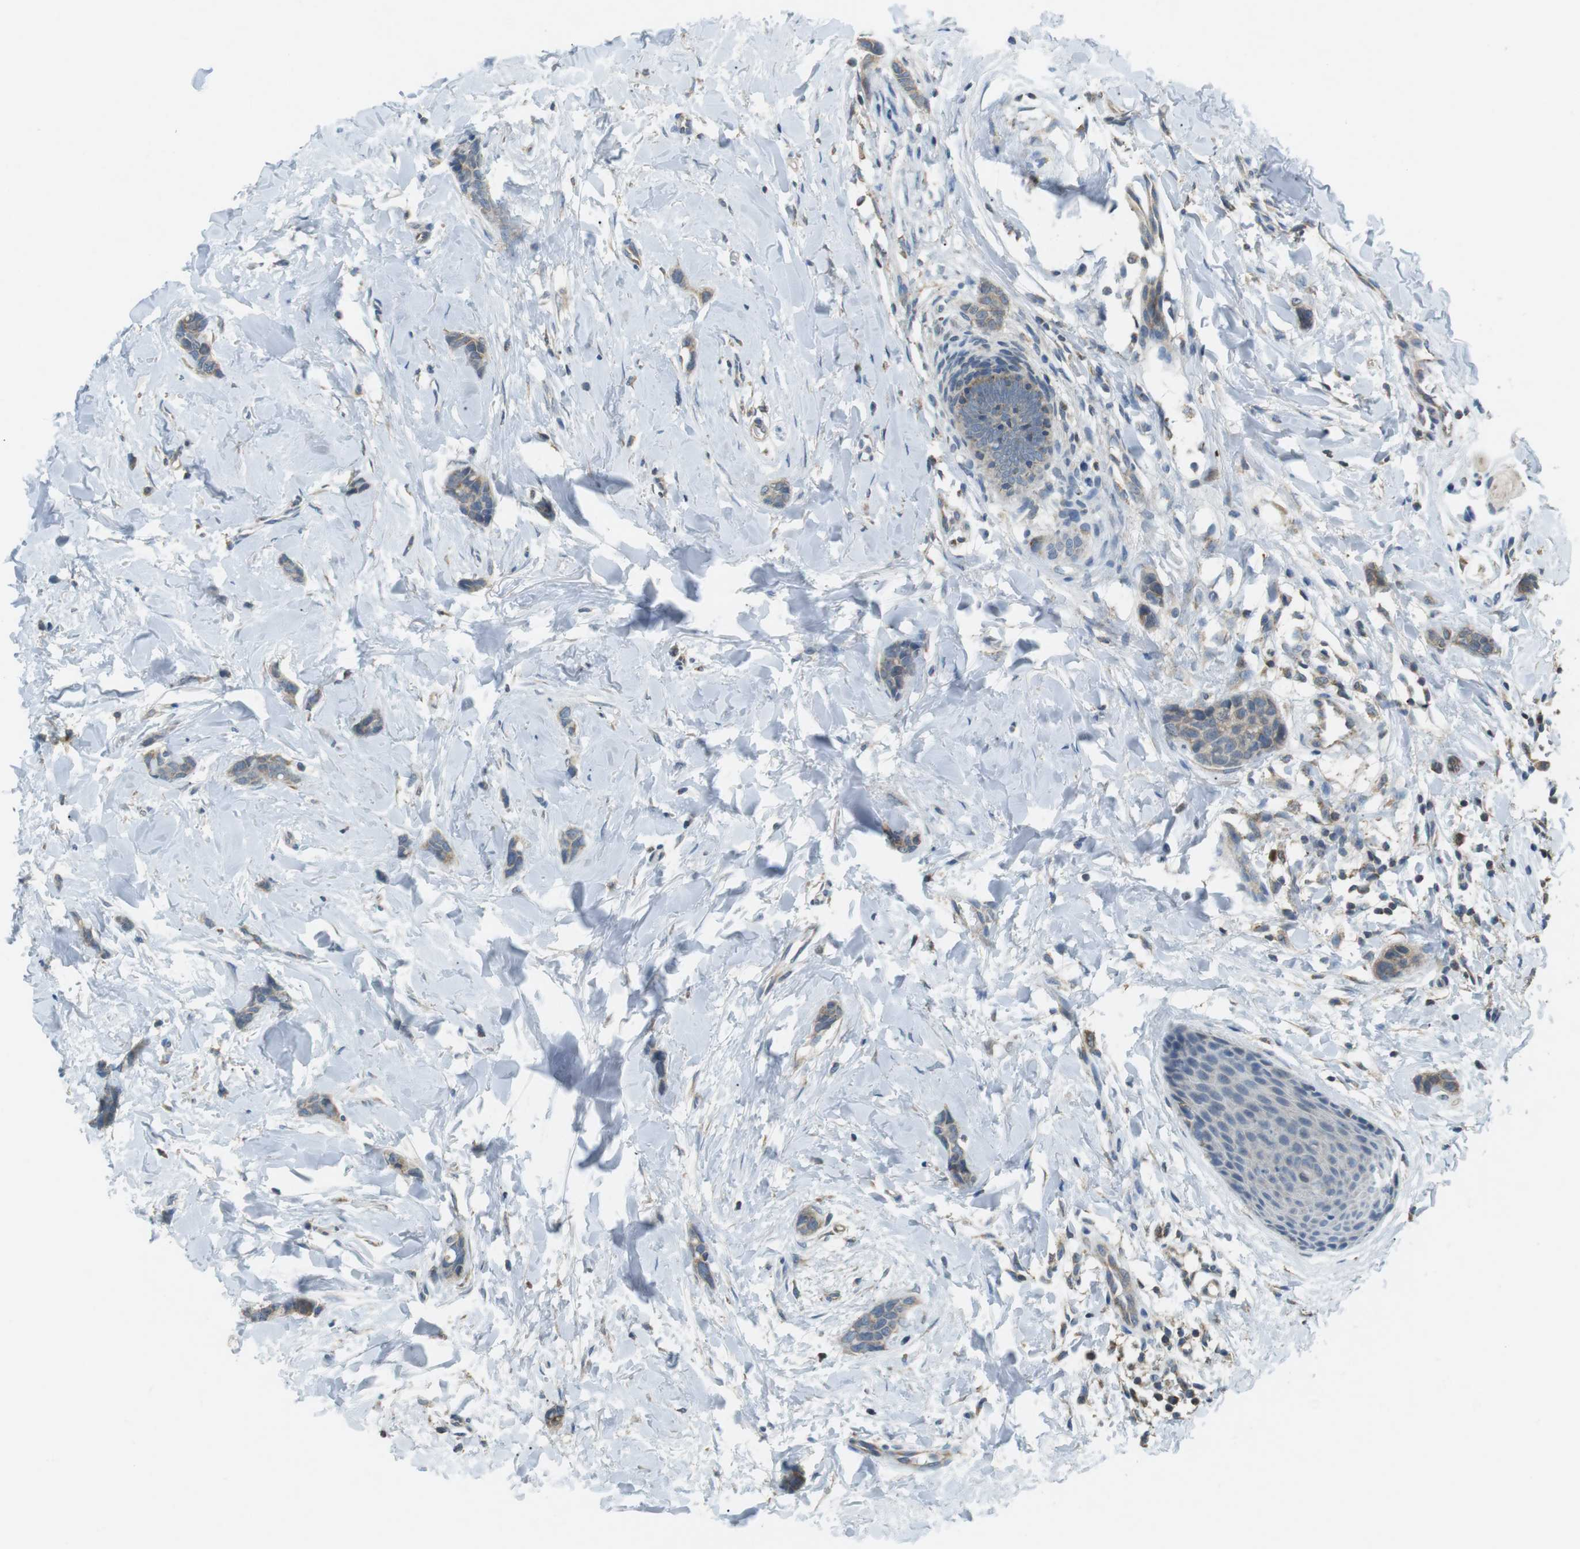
{"staining": {"intensity": "weak", "quantity": ">75%", "location": "cytoplasmic/membranous"}, "tissue": "breast cancer", "cell_type": "Tumor cells", "image_type": "cancer", "snomed": [{"axis": "morphology", "description": "Lobular carcinoma"}, {"axis": "topography", "description": "Skin"}, {"axis": "topography", "description": "Breast"}], "caption": "Protein staining of breast lobular carcinoma tissue shows weak cytoplasmic/membranous staining in about >75% of tumor cells. (Brightfield microscopy of DAB IHC at high magnification).", "gene": "BACE1", "patient": {"sex": "female", "age": 46}}